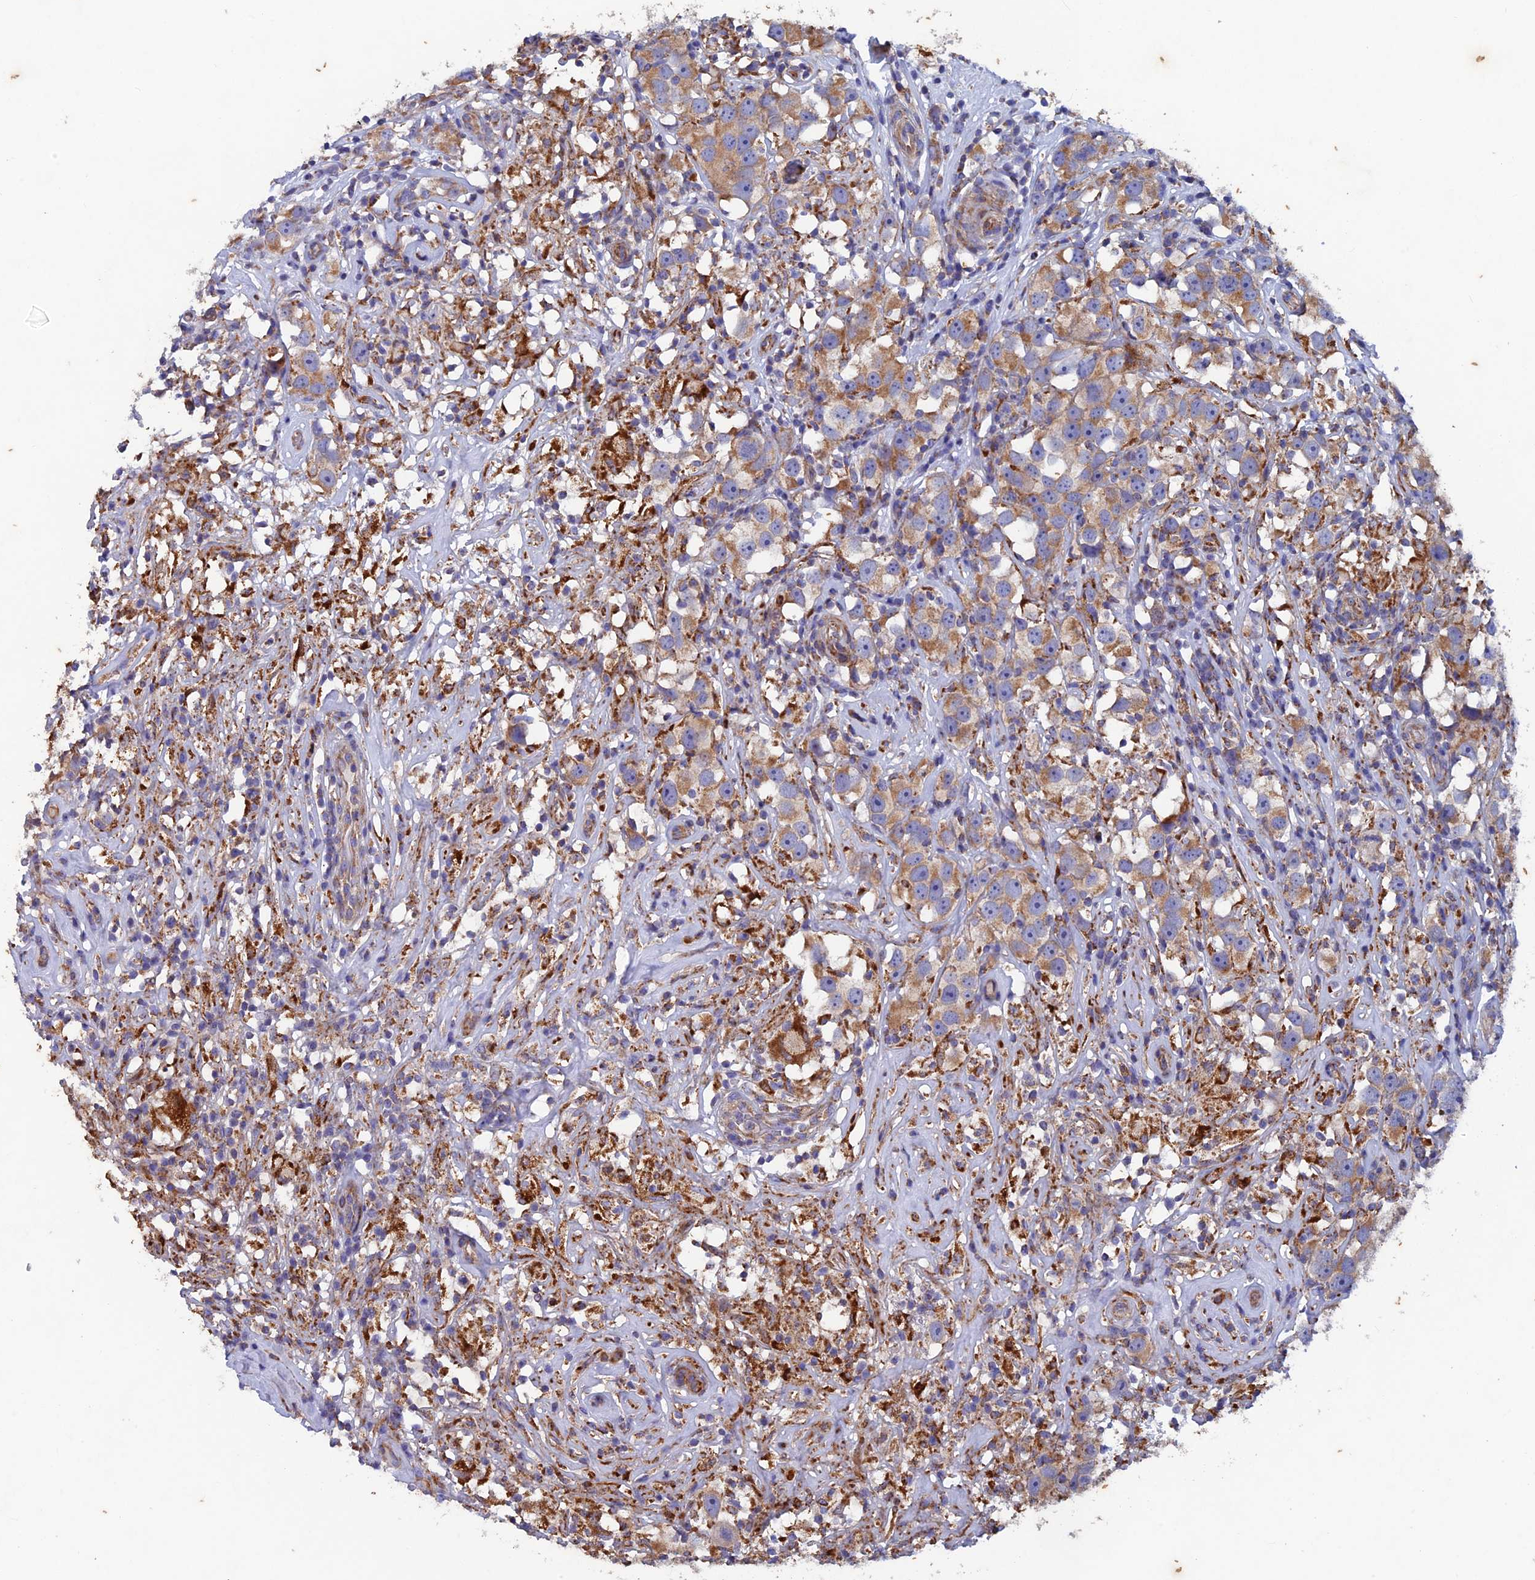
{"staining": {"intensity": "moderate", "quantity": ">75%", "location": "cytoplasmic/membranous"}, "tissue": "testis cancer", "cell_type": "Tumor cells", "image_type": "cancer", "snomed": [{"axis": "morphology", "description": "Seminoma, NOS"}, {"axis": "topography", "description": "Testis"}], "caption": "Immunohistochemical staining of human testis cancer (seminoma) exhibits medium levels of moderate cytoplasmic/membranous protein staining in about >75% of tumor cells.", "gene": "AP4S1", "patient": {"sex": "male", "age": 49}}